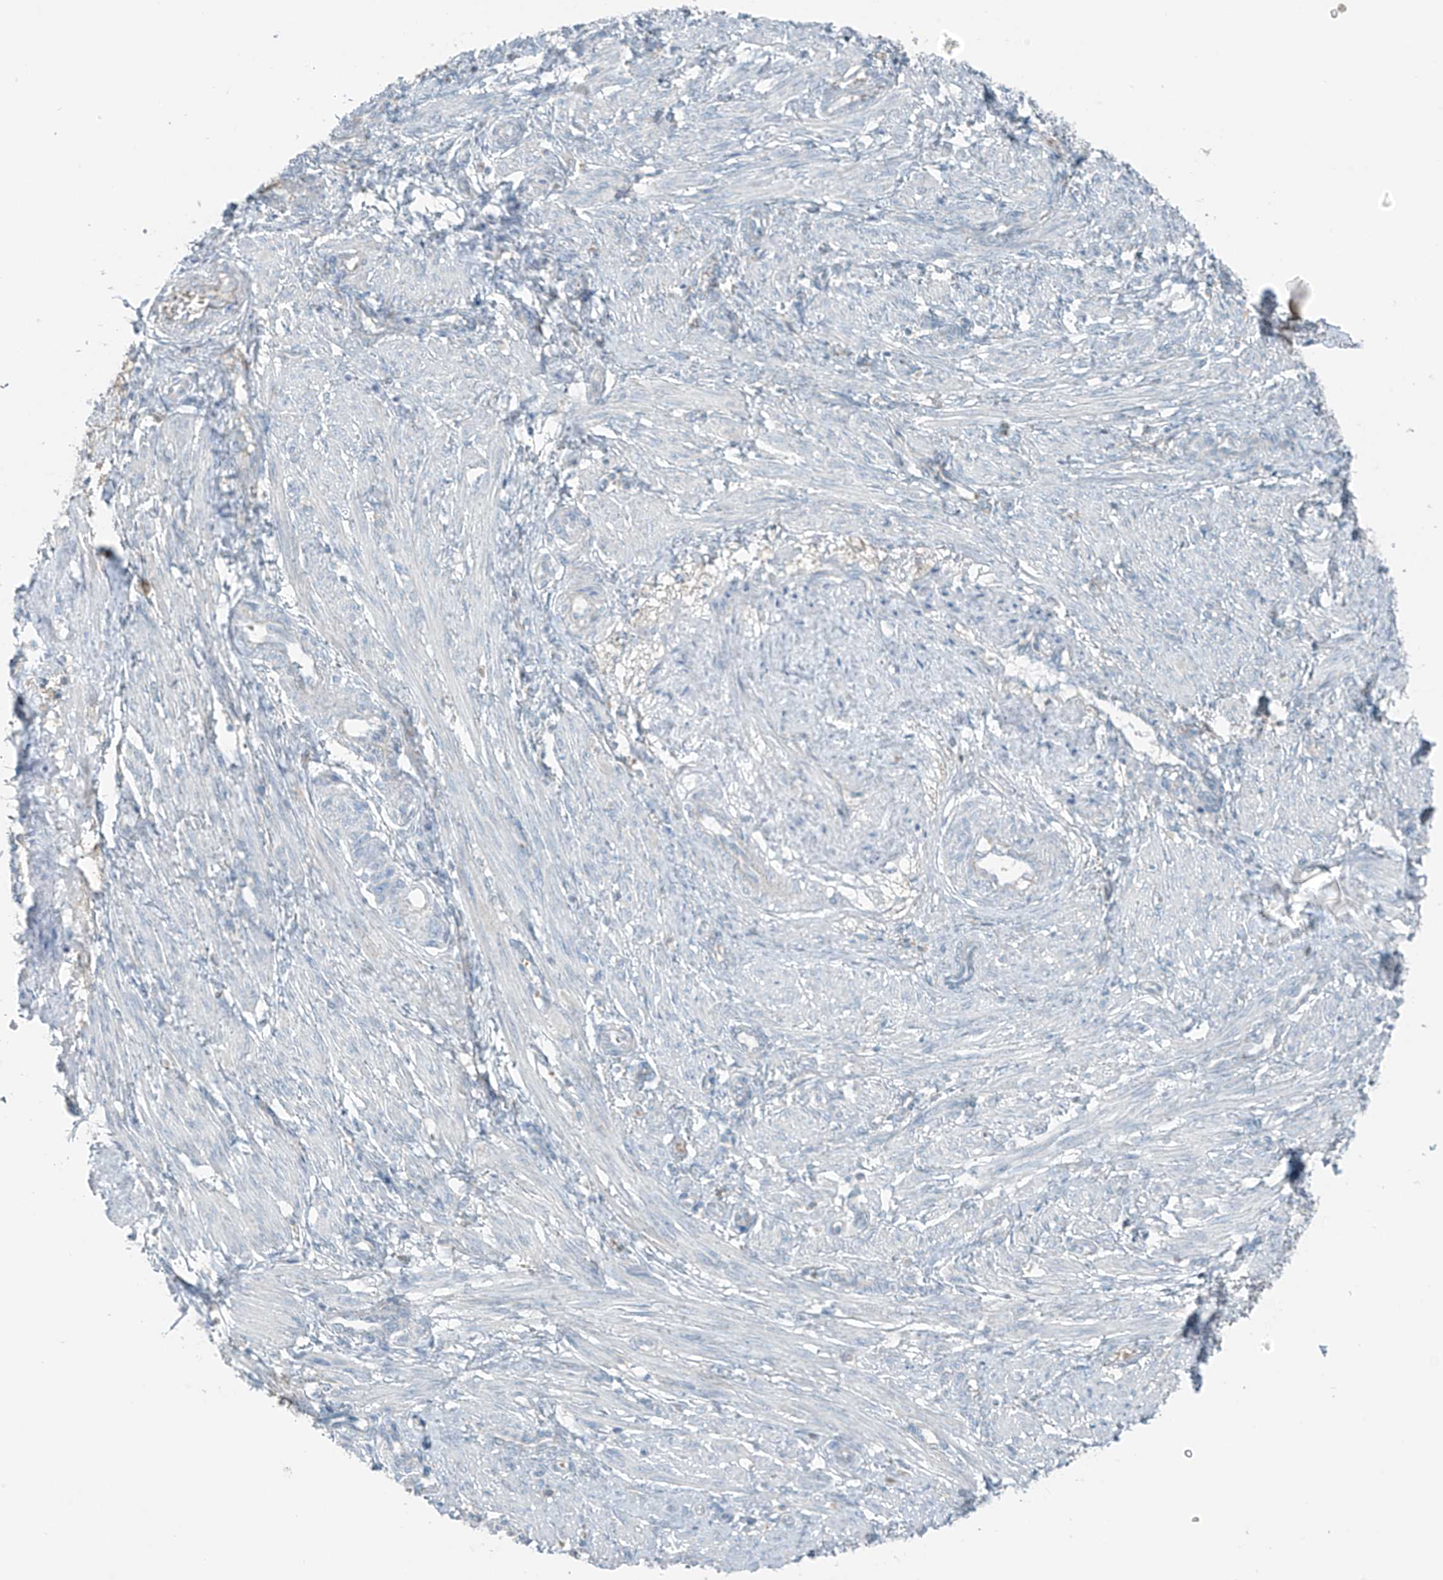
{"staining": {"intensity": "negative", "quantity": "none", "location": "none"}, "tissue": "smooth muscle", "cell_type": "Smooth muscle cells", "image_type": "normal", "snomed": [{"axis": "morphology", "description": "Normal tissue, NOS"}, {"axis": "topography", "description": "Endometrium"}], "caption": "A histopathology image of smooth muscle stained for a protein exhibits no brown staining in smooth muscle cells. The staining is performed using DAB (3,3'-diaminobenzidine) brown chromogen with nuclei counter-stained in using hematoxylin.", "gene": "FAM131C", "patient": {"sex": "female", "age": 33}}